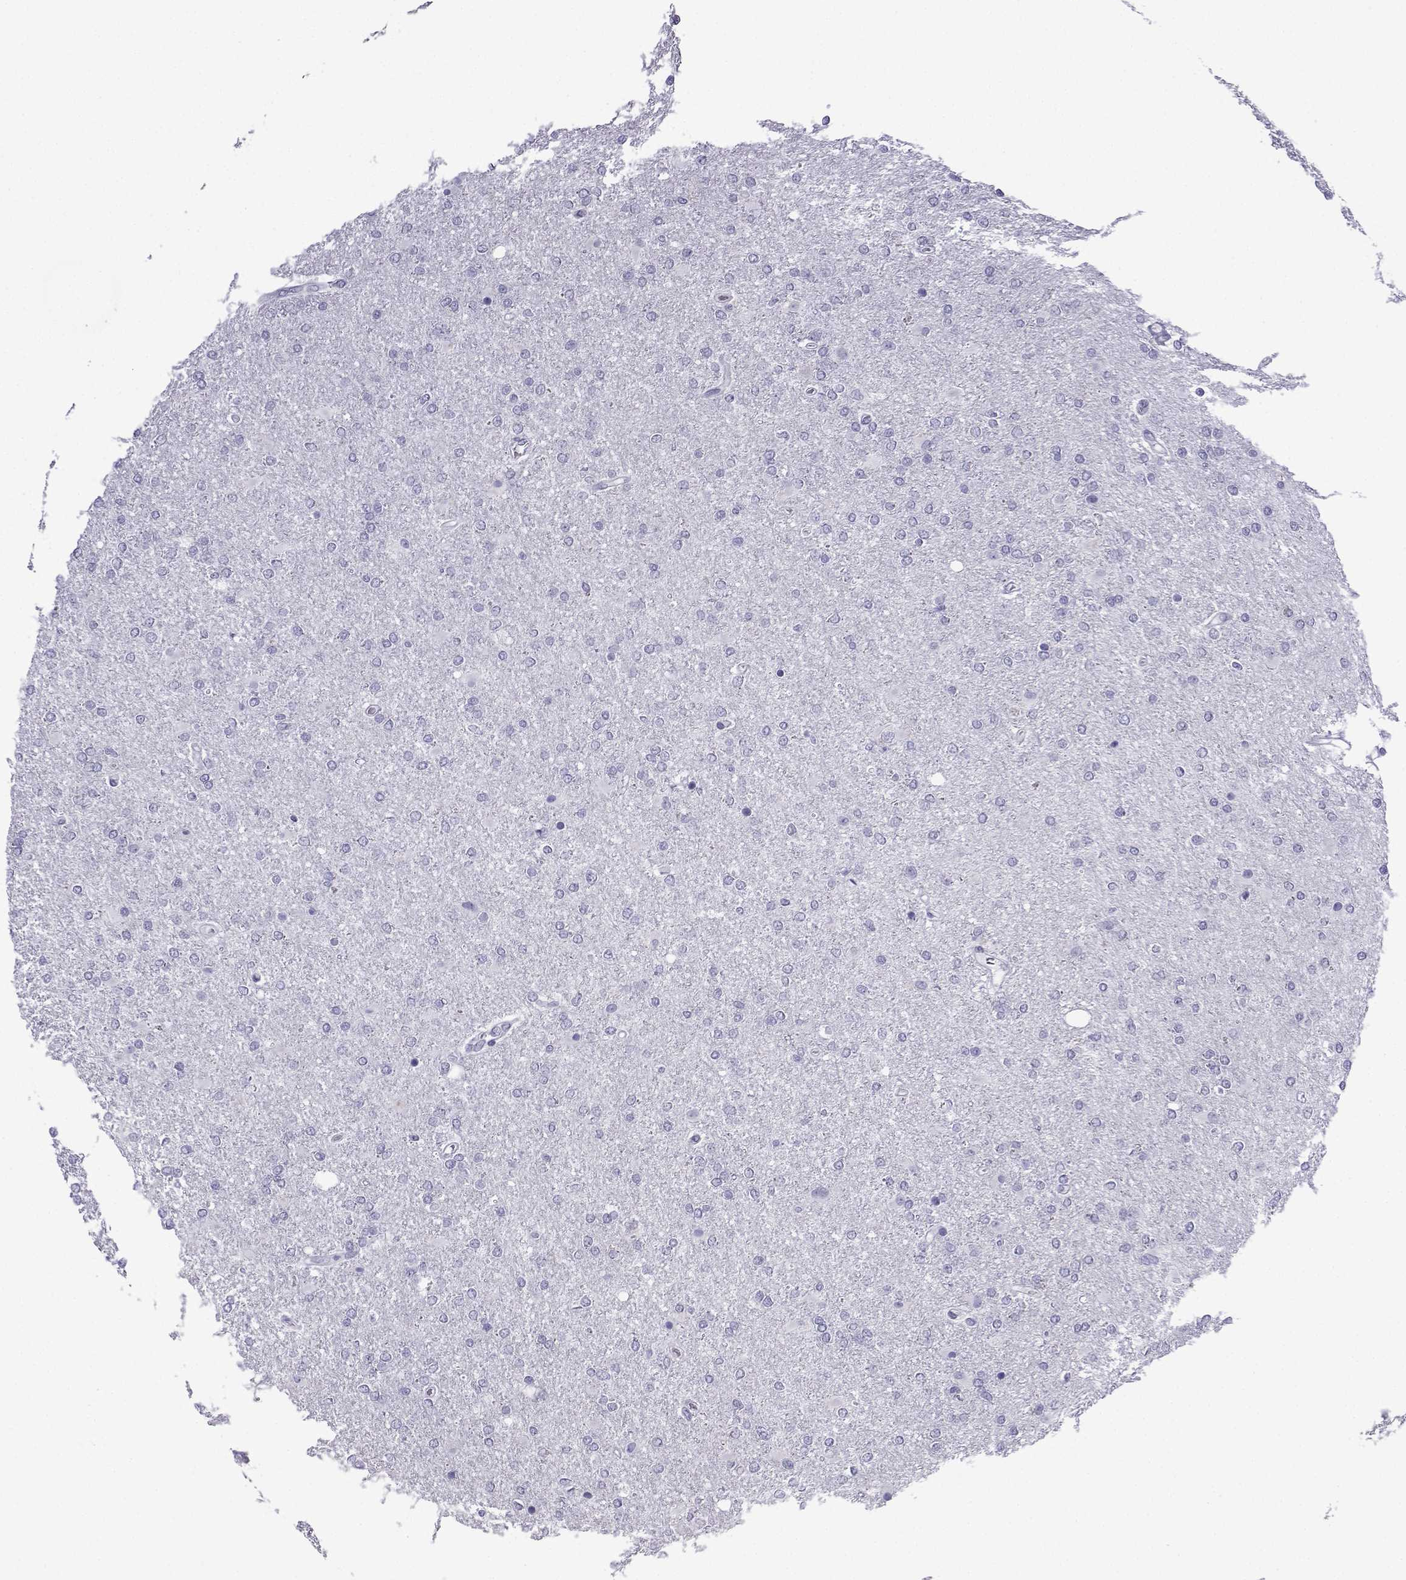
{"staining": {"intensity": "negative", "quantity": "none", "location": "none"}, "tissue": "glioma", "cell_type": "Tumor cells", "image_type": "cancer", "snomed": [{"axis": "morphology", "description": "Glioma, malignant, High grade"}, {"axis": "topography", "description": "Cerebral cortex"}], "caption": "Glioma stained for a protein using IHC exhibits no expression tumor cells.", "gene": "ACRBP", "patient": {"sex": "male", "age": 70}}